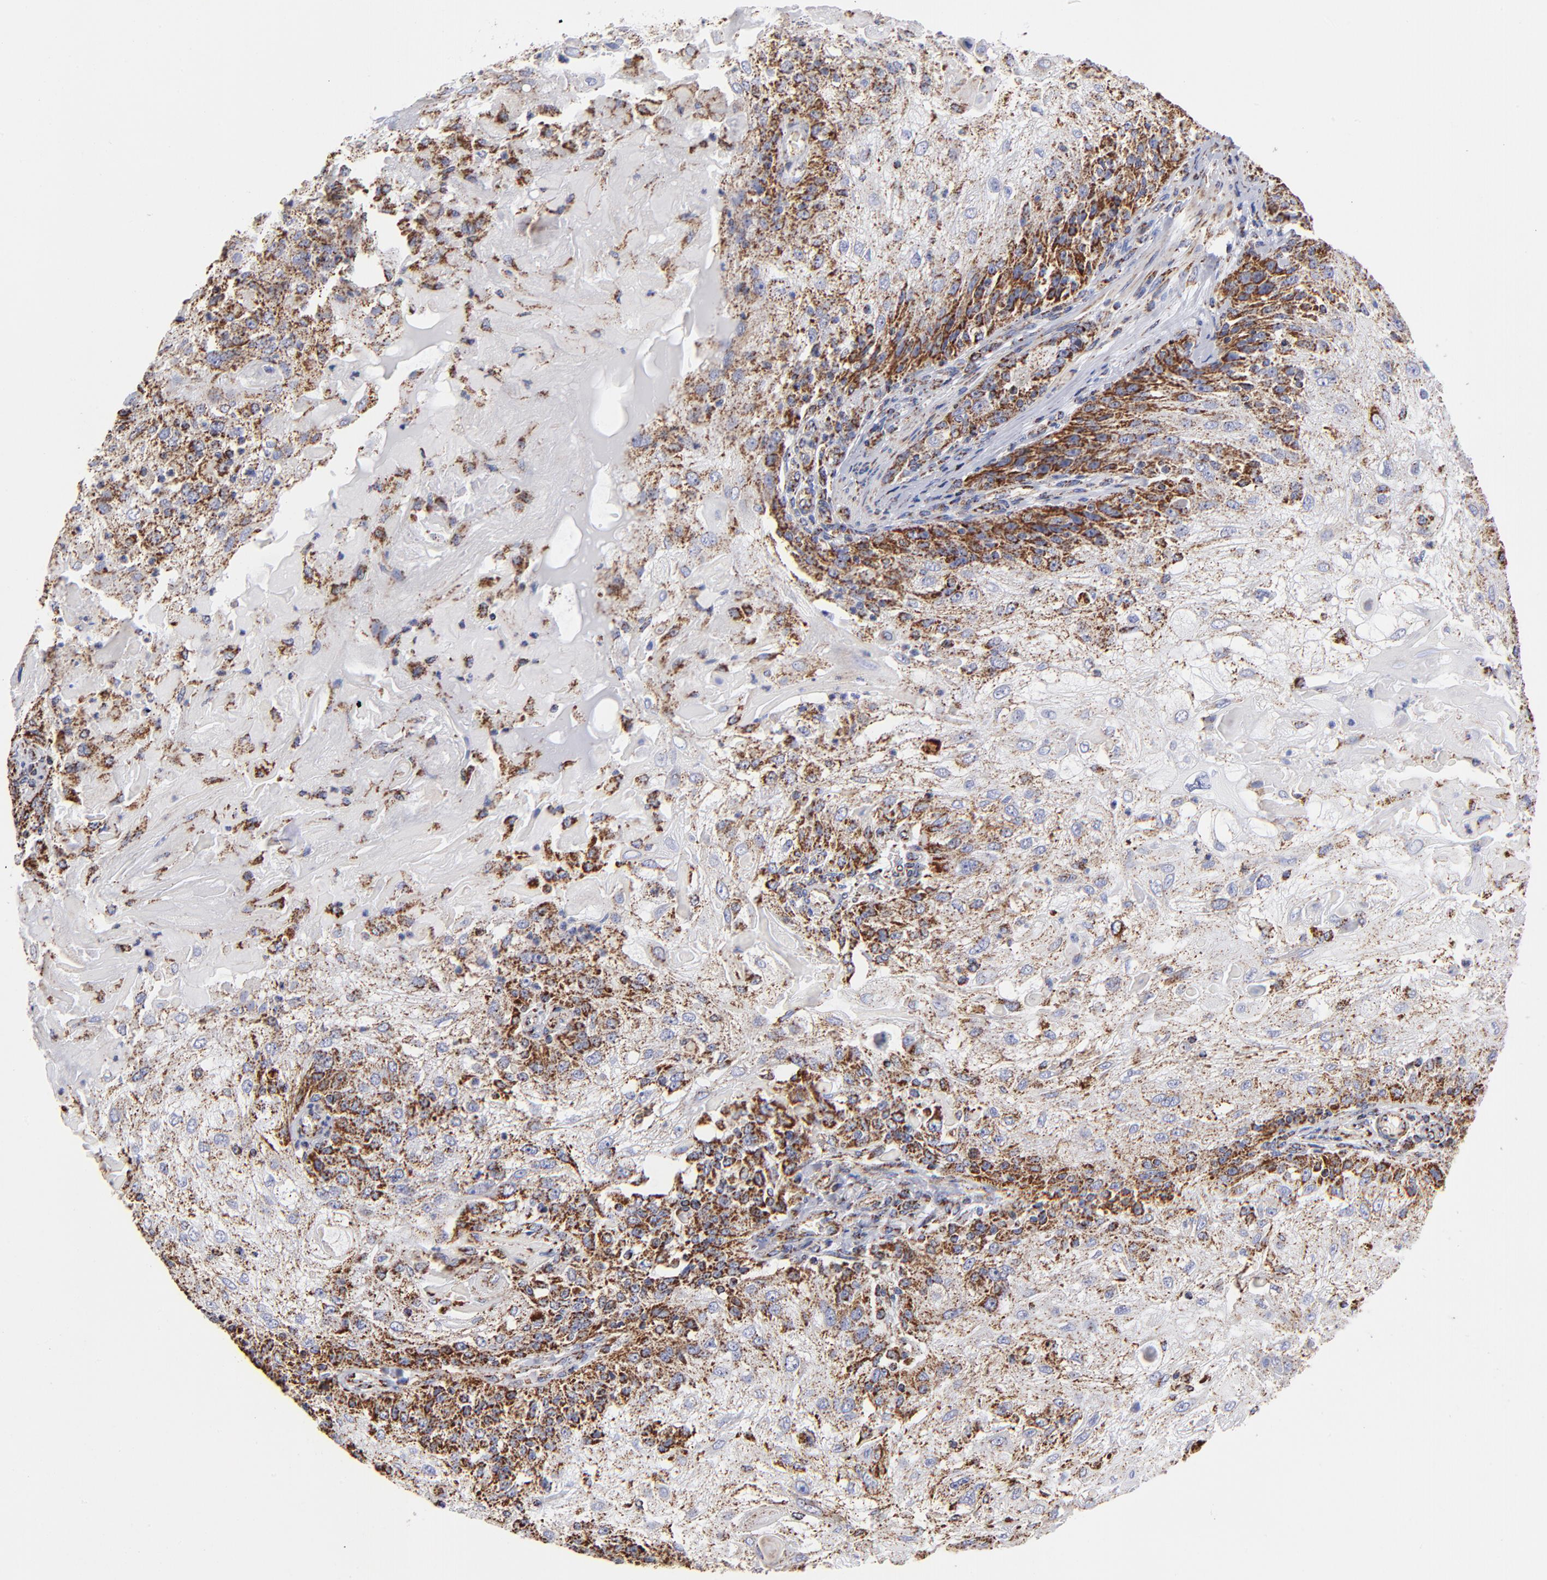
{"staining": {"intensity": "strong", "quantity": ">75%", "location": "cytoplasmic/membranous"}, "tissue": "skin cancer", "cell_type": "Tumor cells", "image_type": "cancer", "snomed": [{"axis": "morphology", "description": "Normal tissue, NOS"}, {"axis": "morphology", "description": "Squamous cell carcinoma, NOS"}, {"axis": "topography", "description": "Skin"}], "caption": "A high amount of strong cytoplasmic/membranous positivity is identified in approximately >75% of tumor cells in skin cancer (squamous cell carcinoma) tissue.", "gene": "PHB1", "patient": {"sex": "female", "age": 83}}